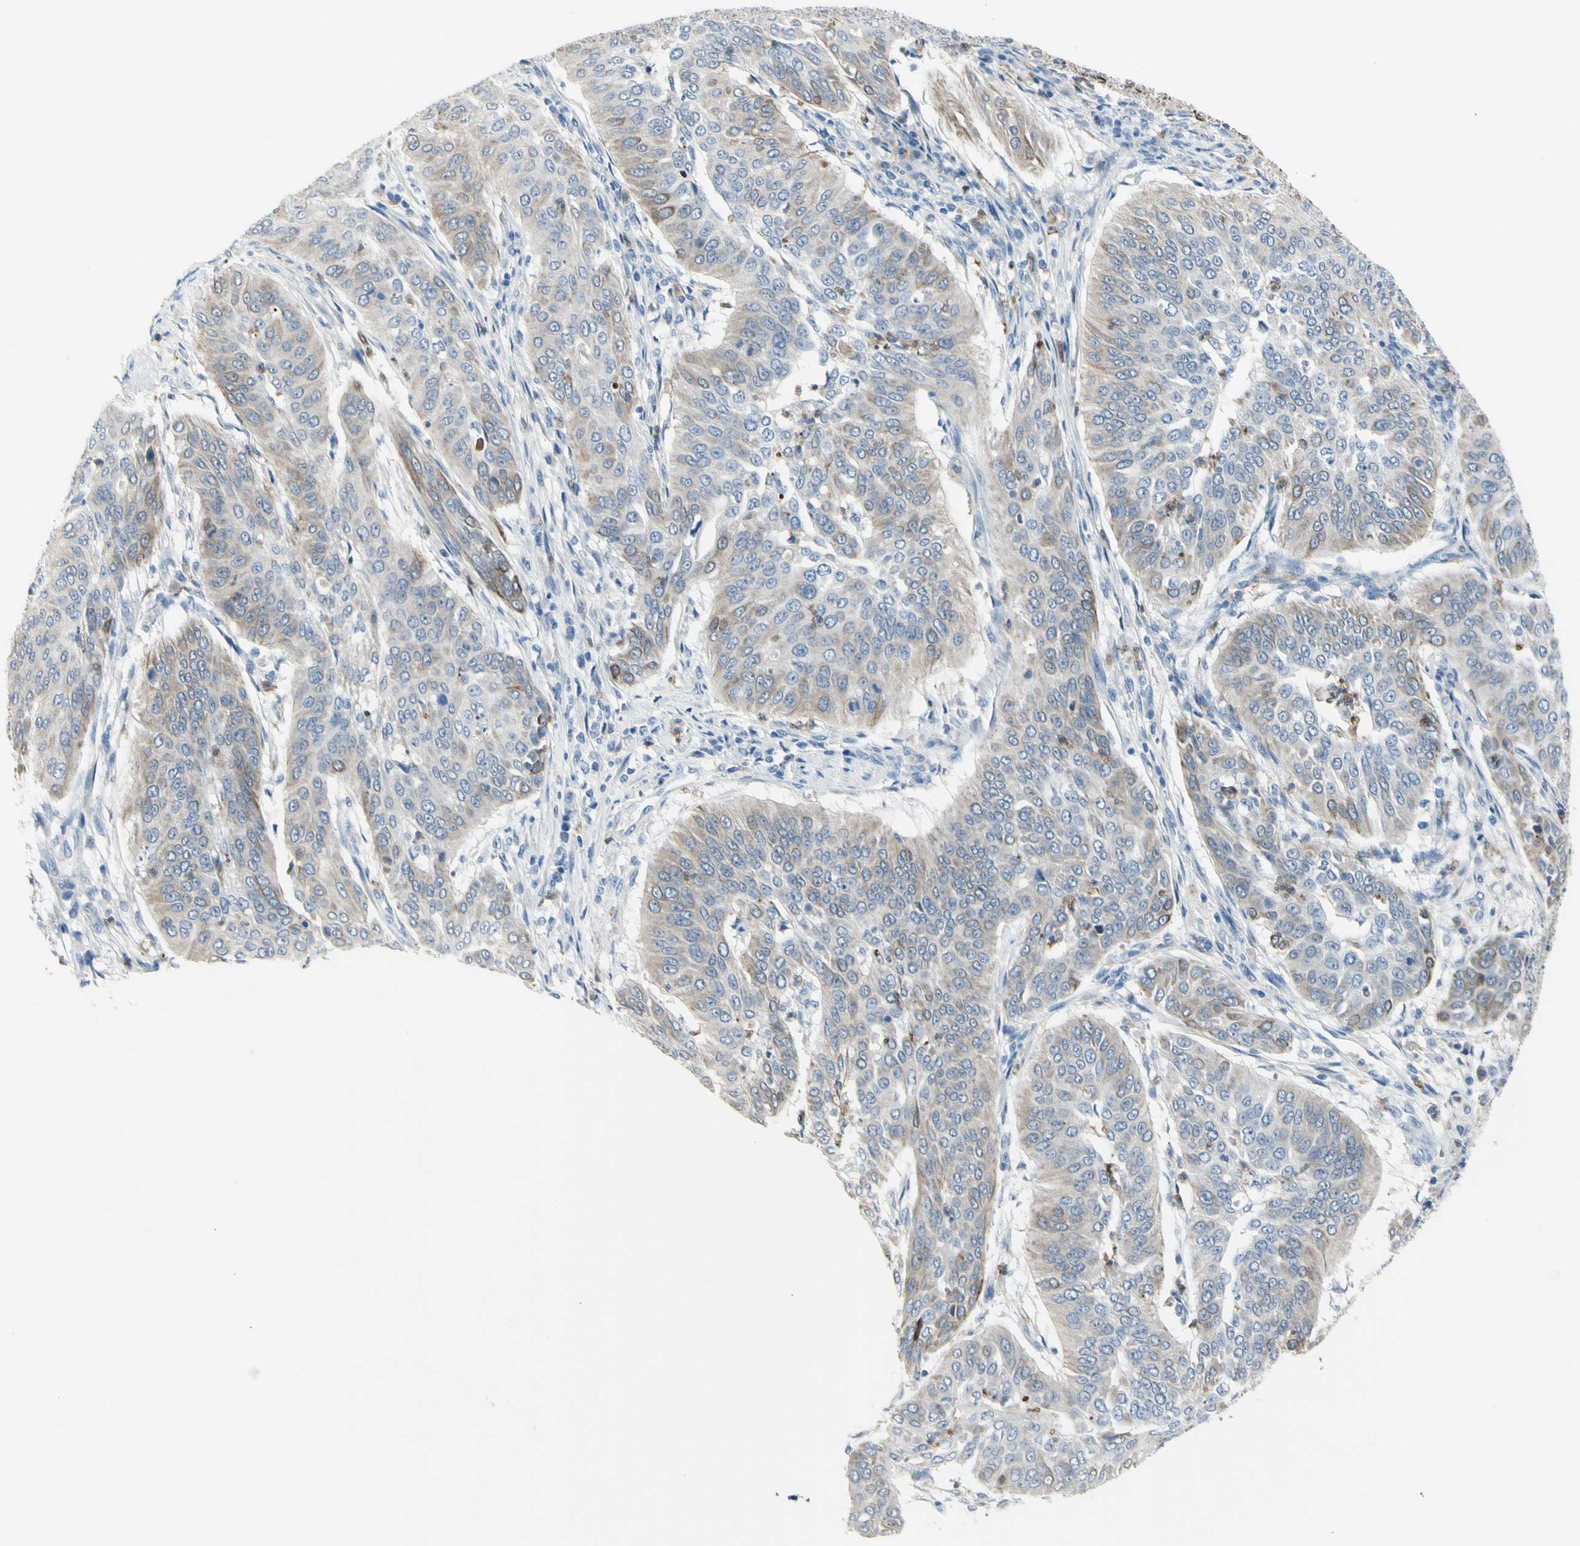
{"staining": {"intensity": "moderate", "quantity": "<25%", "location": "cytoplasmic/membranous"}, "tissue": "cervical cancer", "cell_type": "Tumor cells", "image_type": "cancer", "snomed": [{"axis": "morphology", "description": "Normal tissue, NOS"}, {"axis": "morphology", "description": "Squamous cell carcinoma, NOS"}, {"axis": "topography", "description": "Cervix"}], "caption": "An image showing moderate cytoplasmic/membranous staining in about <25% of tumor cells in squamous cell carcinoma (cervical), as visualized by brown immunohistochemical staining.", "gene": "ZNF557", "patient": {"sex": "female", "age": 39}}